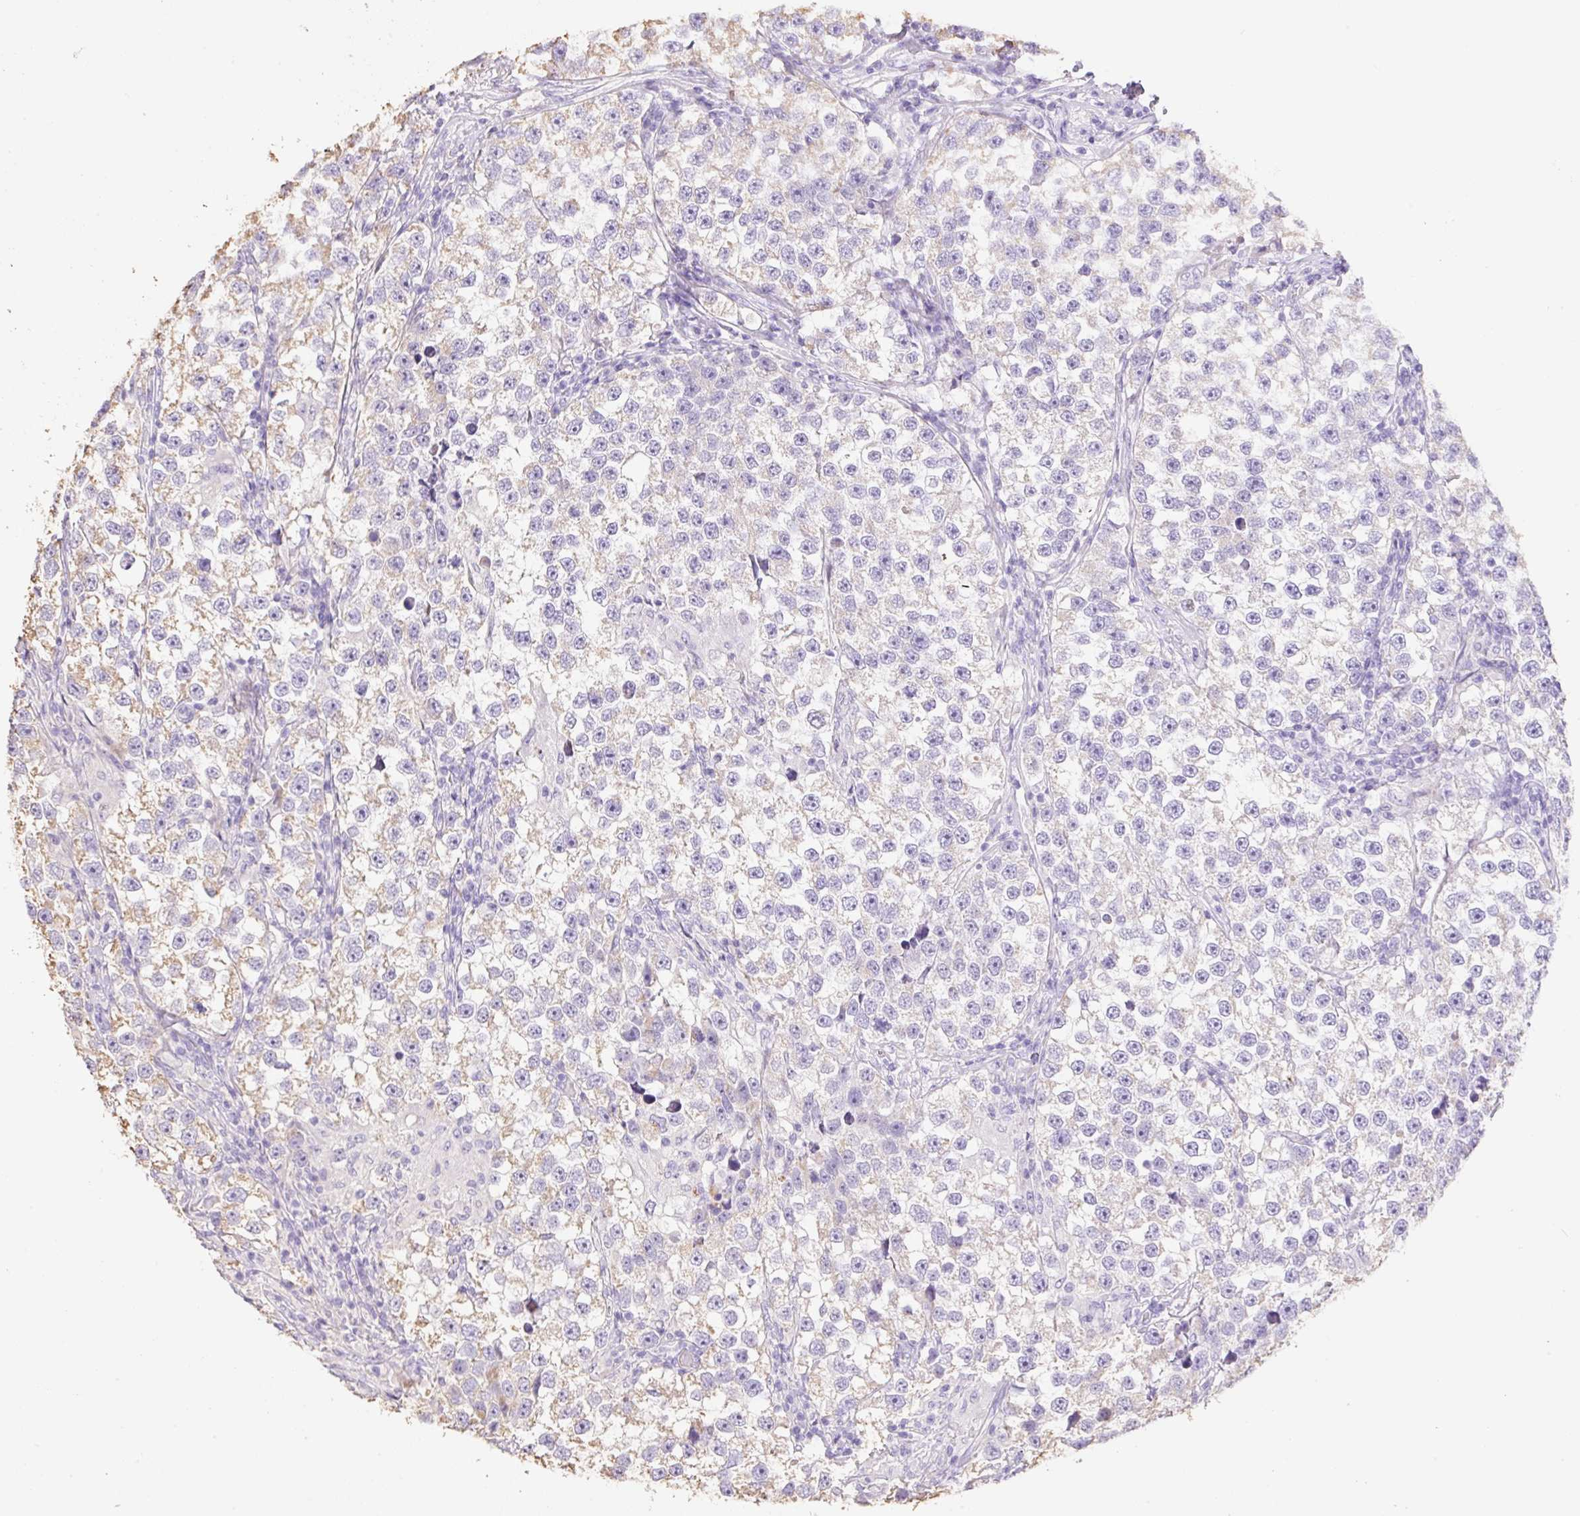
{"staining": {"intensity": "weak", "quantity": "25%-75%", "location": "cytoplasmic/membranous"}, "tissue": "testis cancer", "cell_type": "Tumor cells", "image_type": "cancer", "snomed": [{"axis": "morphology", "description": "Seminoma, NOS"}, {"axis": "topography", "description": "Testis"}], "caption": "Protein expression analysis of seminoma (testis) displays weak cytoplasmic/membranous positivity in approximately 25%-75% of tumor cells.", "gene": "COPZ2", "patient": {"sex": "male", "age": 46}}